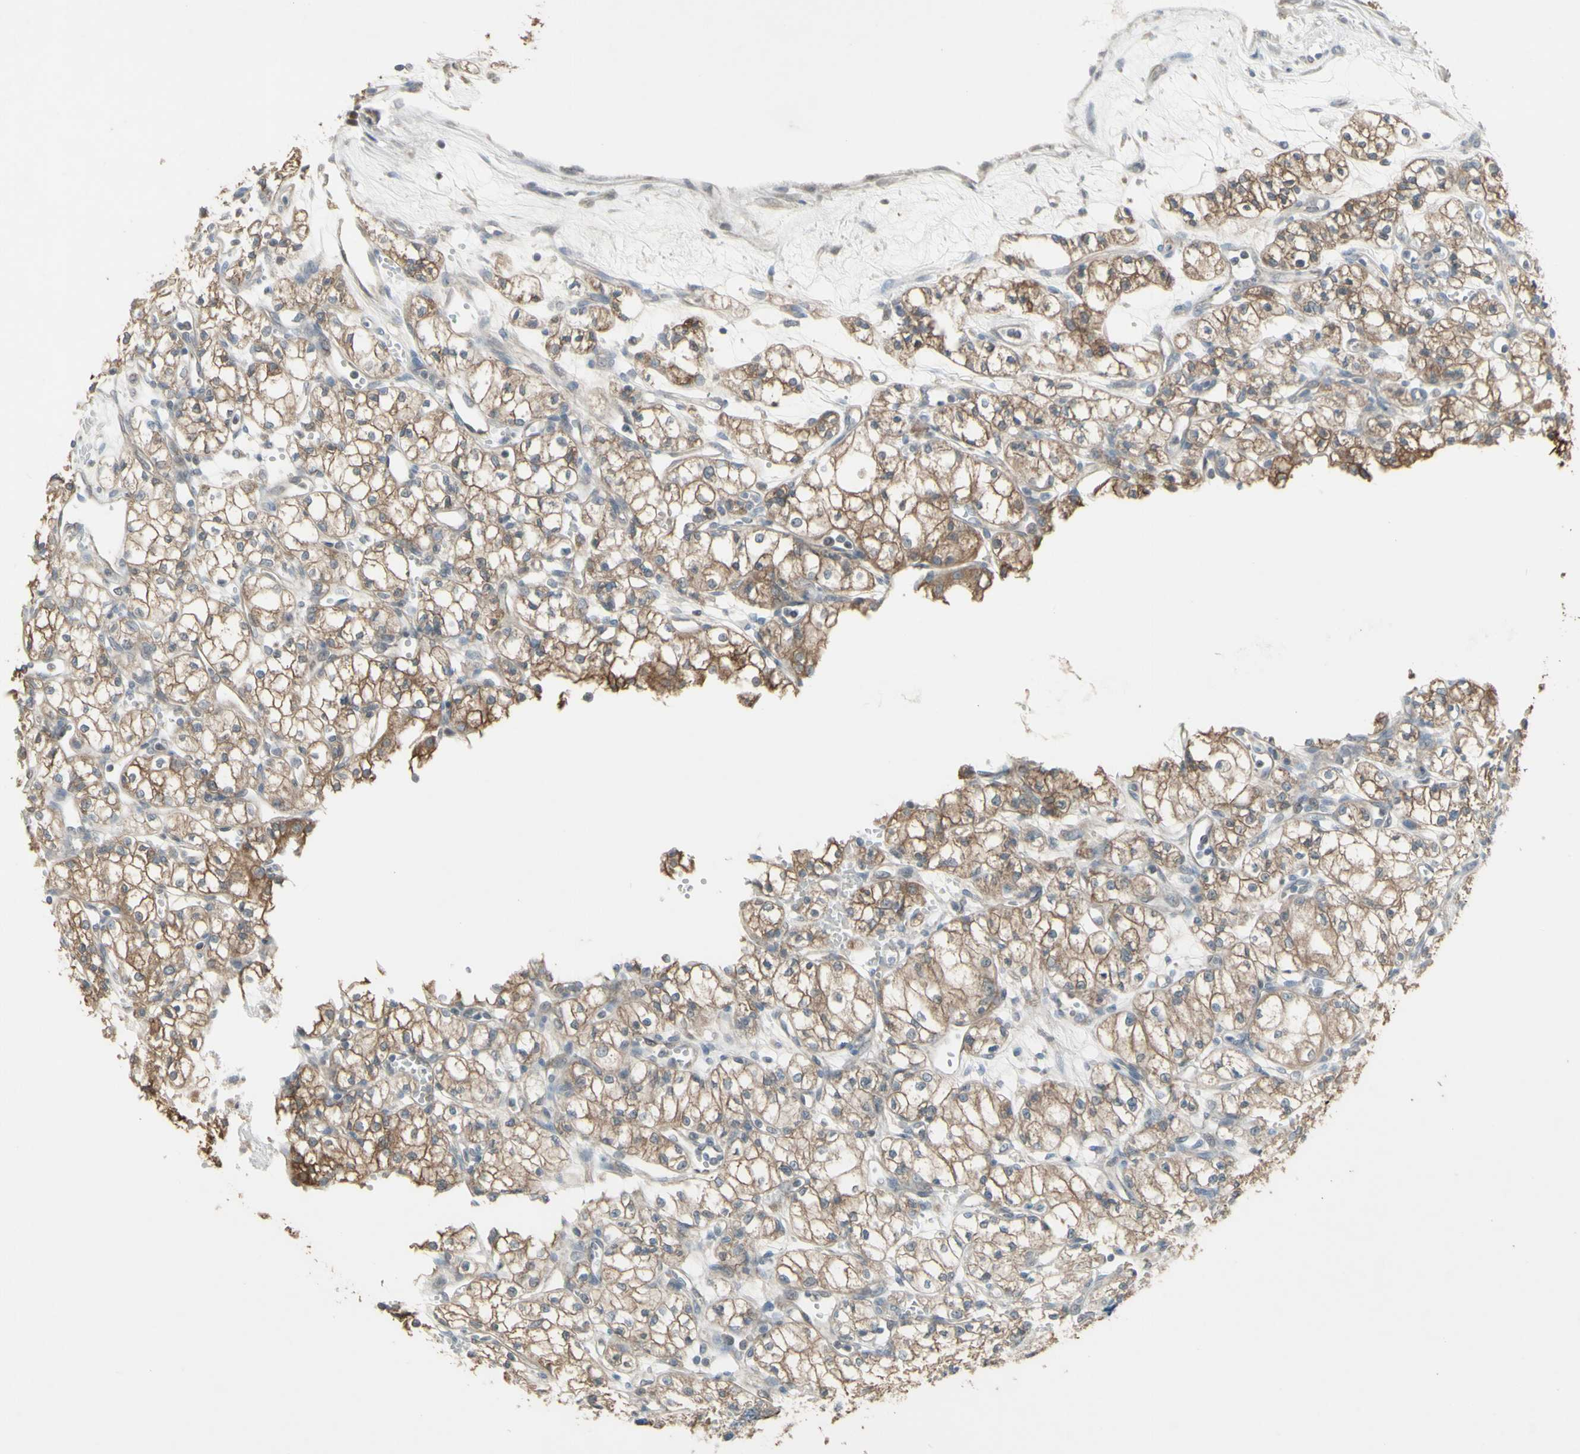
{"staining": {"intensity": "moderate", "quantity": ">75%", "location": "cytoplasmic/membranous"}, "tissue": "renal cancer", "cell_type": "Tumor cells", "image_type": "cancer", "snomed": [{"axis": "morphology", "description": "Normal tissue, NOS"}, {"axis": "morphology", "description": "Adenocarcinoma, NOS"}, {"axis": "topography", "description": "Kidney"}], "caption": "An immunohistochemistry micrograph of neoplastic tissue is shown. Protein staining in brown shows moderate cytoplasmic/membranous positivity in adenocarcinoma (renal) within tumor cells.", "gene": "FXYD3", "patient": {"sex": "male", "age": 59}}